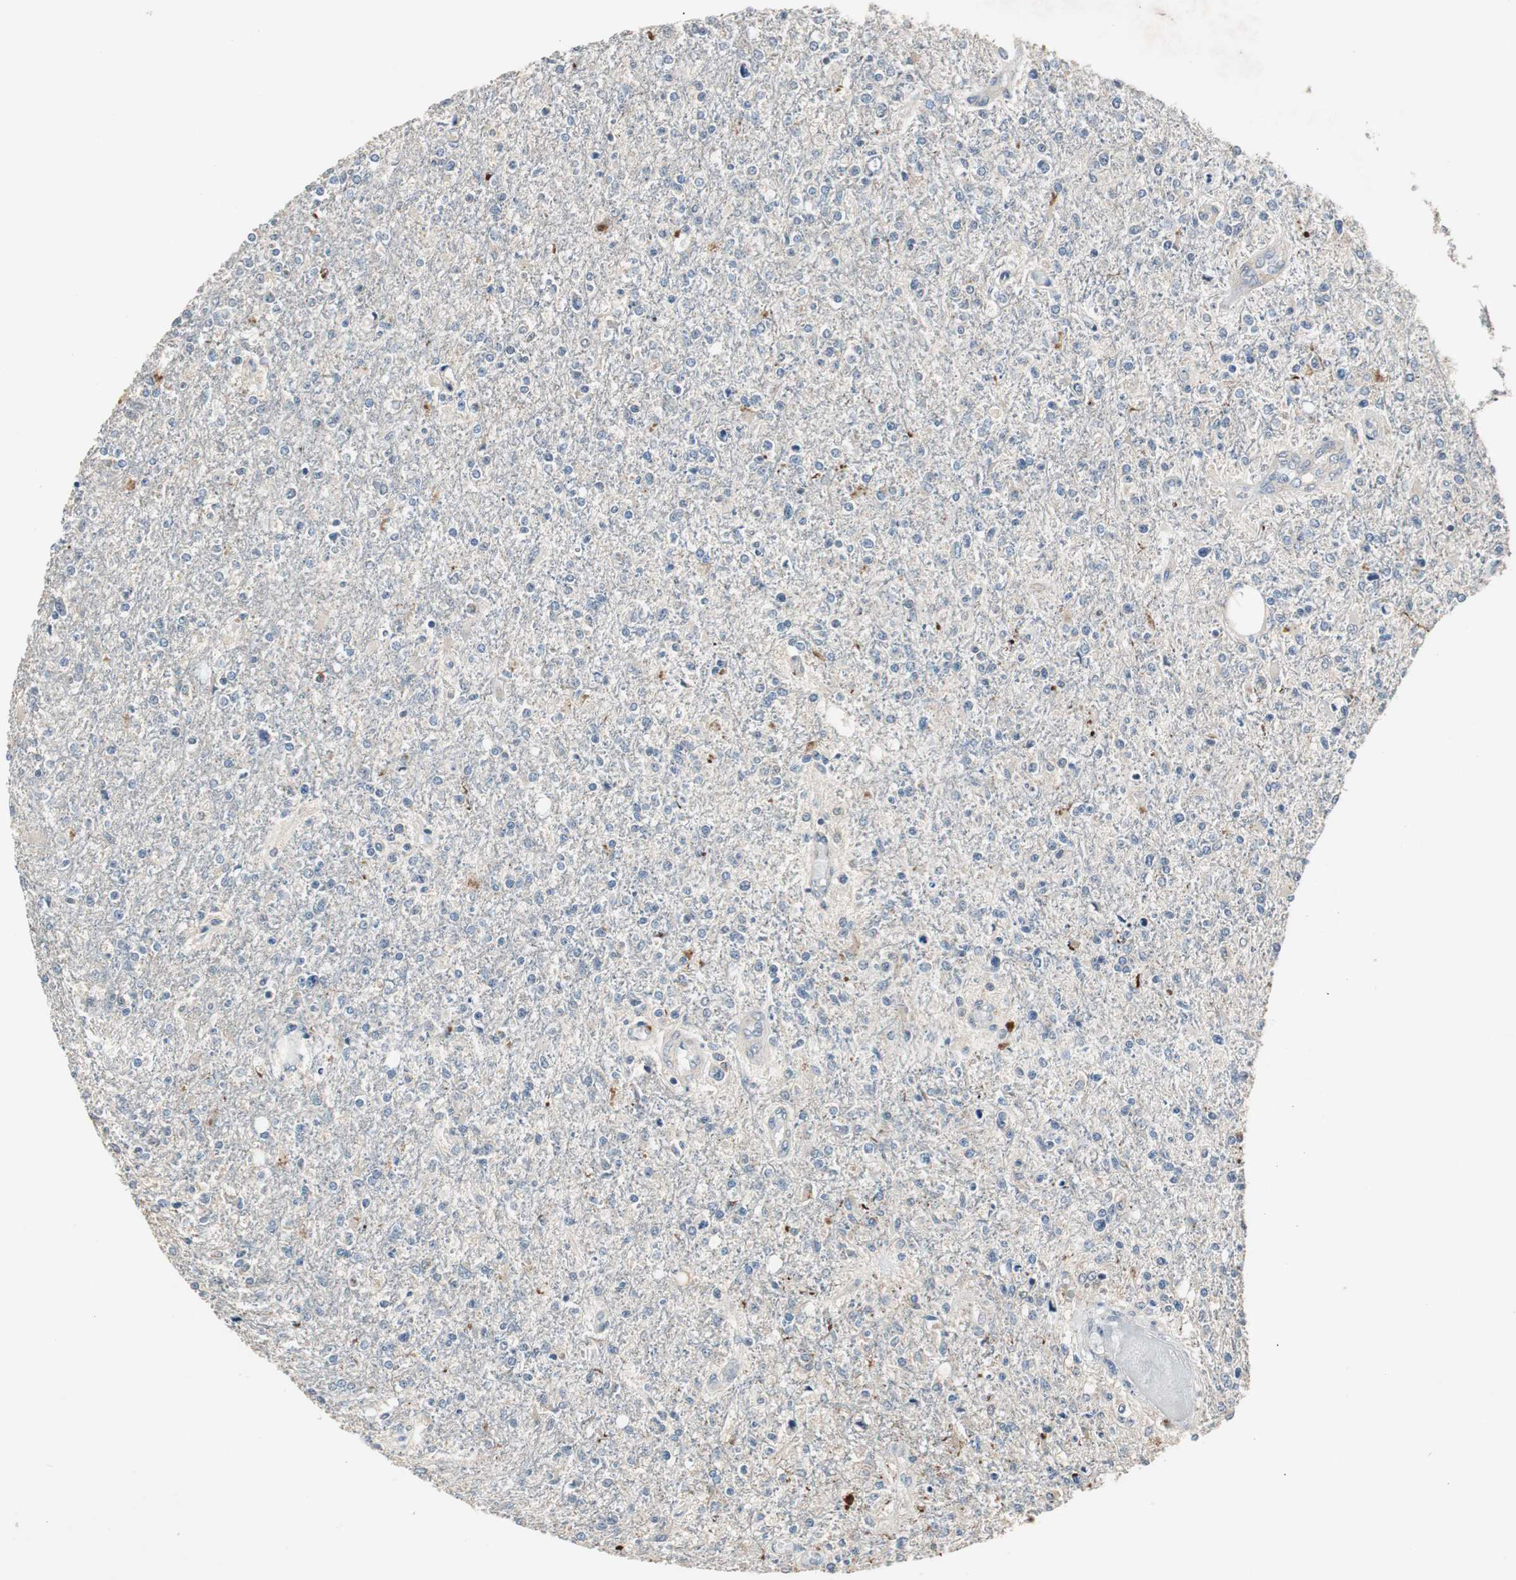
{"staining": {"intensity": "negative", "quantity": "none", "location": "none"}, "tissue": "glioma", "cell_type": "Tumor cells", "image_type": "cancer", "snomed": [{"axis": "morphology", "description": "Glioma, malignant, High grade"}, {"axis": "topography", "description": "Cerebral cortex"}], "caption": "High magnification brightfield microscopy of malignant glioma (high-grade) stained with DAB (brown) and counterstained with hematoxylin (blue): tumor cells show no significant staining.", "gene": "PTPRN2", "patient": {"sex": "male", "age": 76}}